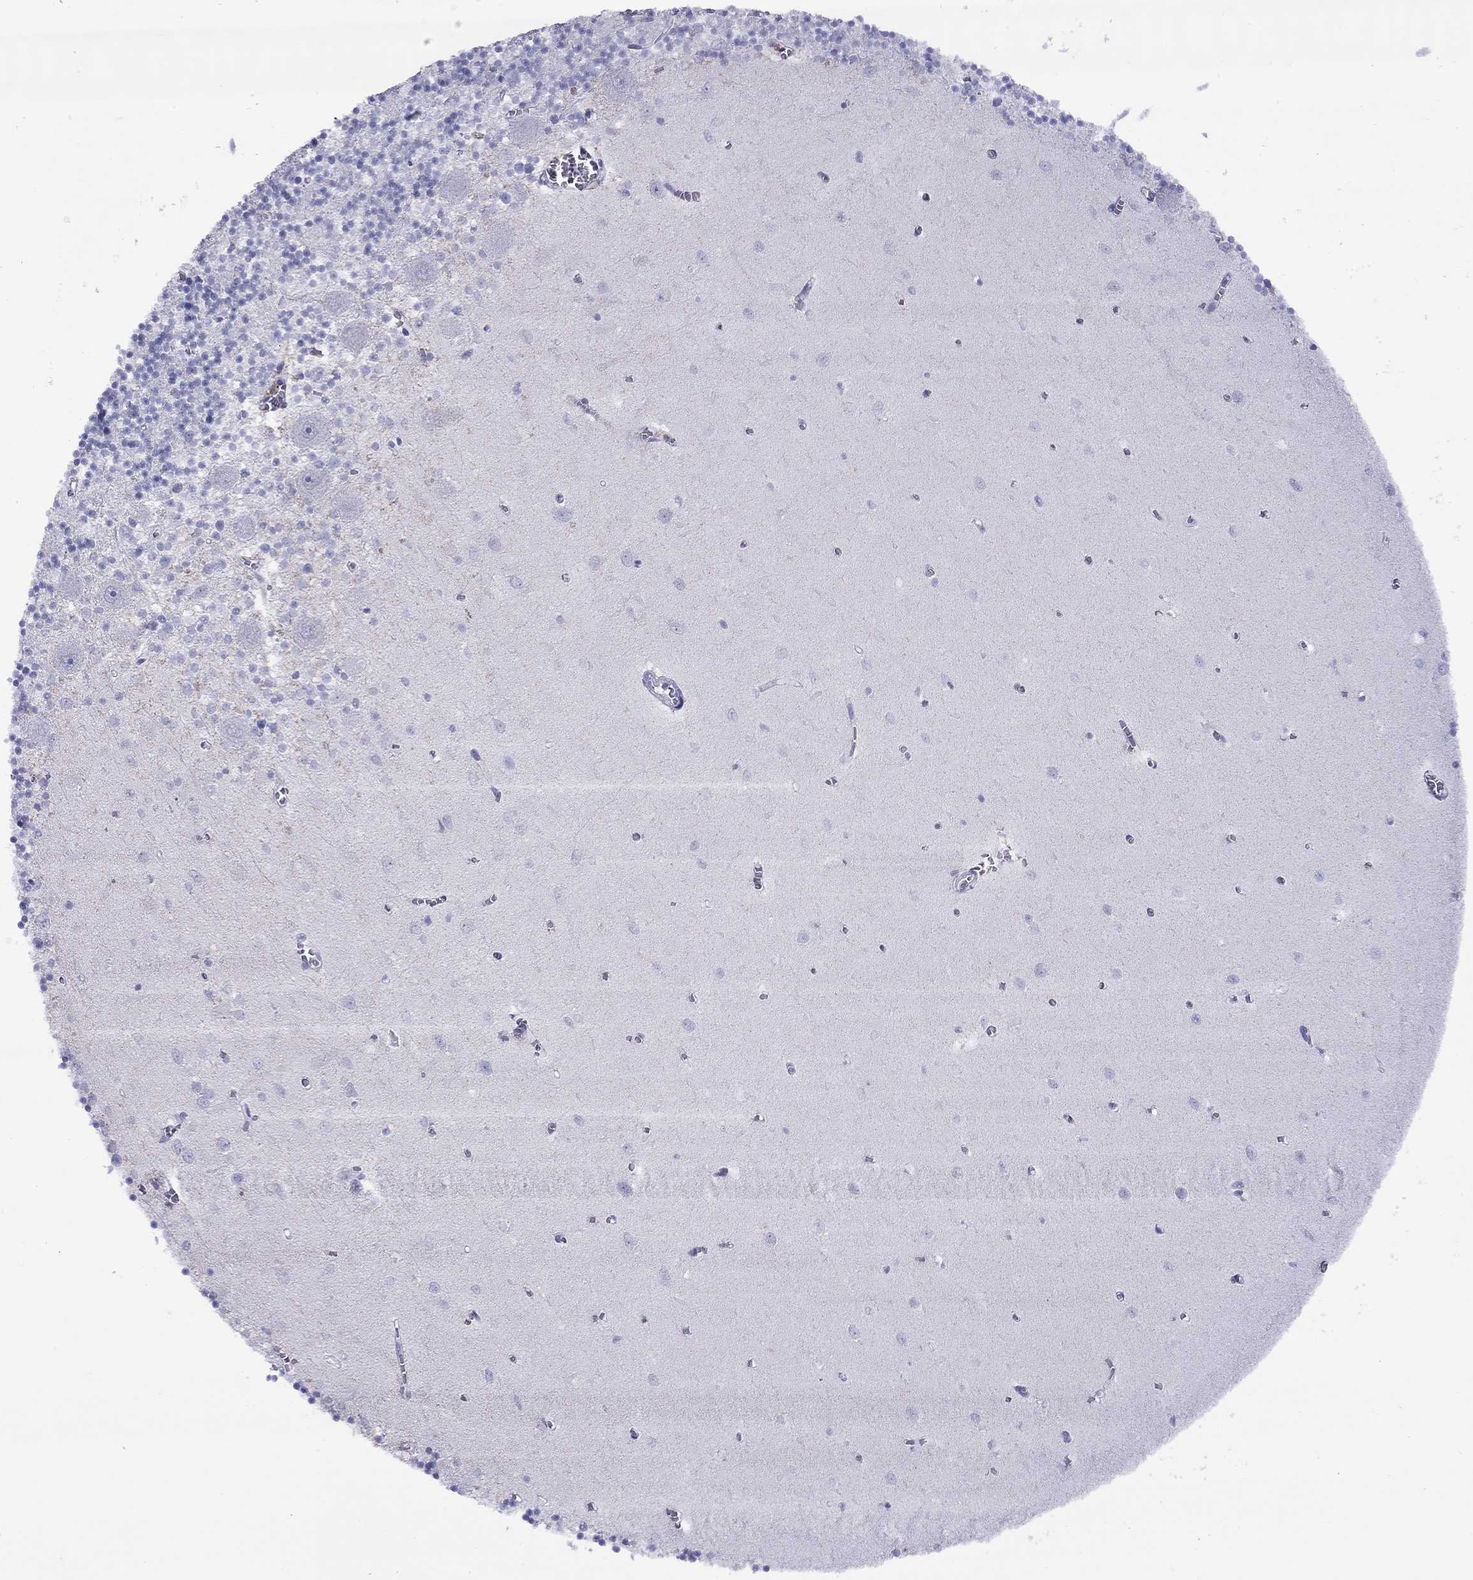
{"staining": {"intensity": "negative", "quantity": "none", "location": "none"}, "tissue": "cerebellum", "cell_type": "Cells in granular layer", "image_type": "normal", "snomed": [{"axis": "morphology", "description": "Normal tissue, NOS"}, {"axis": "topography", "description": "Cerebellum"}], "caption": "High magnification brightfield microscopy of unremarkable cerebellum stained with DAB (brown) and counterstained with hematoxylin (blue): cells in granular layer show no significant positivity. (DAB immunohistochemistry (IHC), high magnification).", "gene": "SLC30A8", "patient": {"sex": "female", "age": 64}}